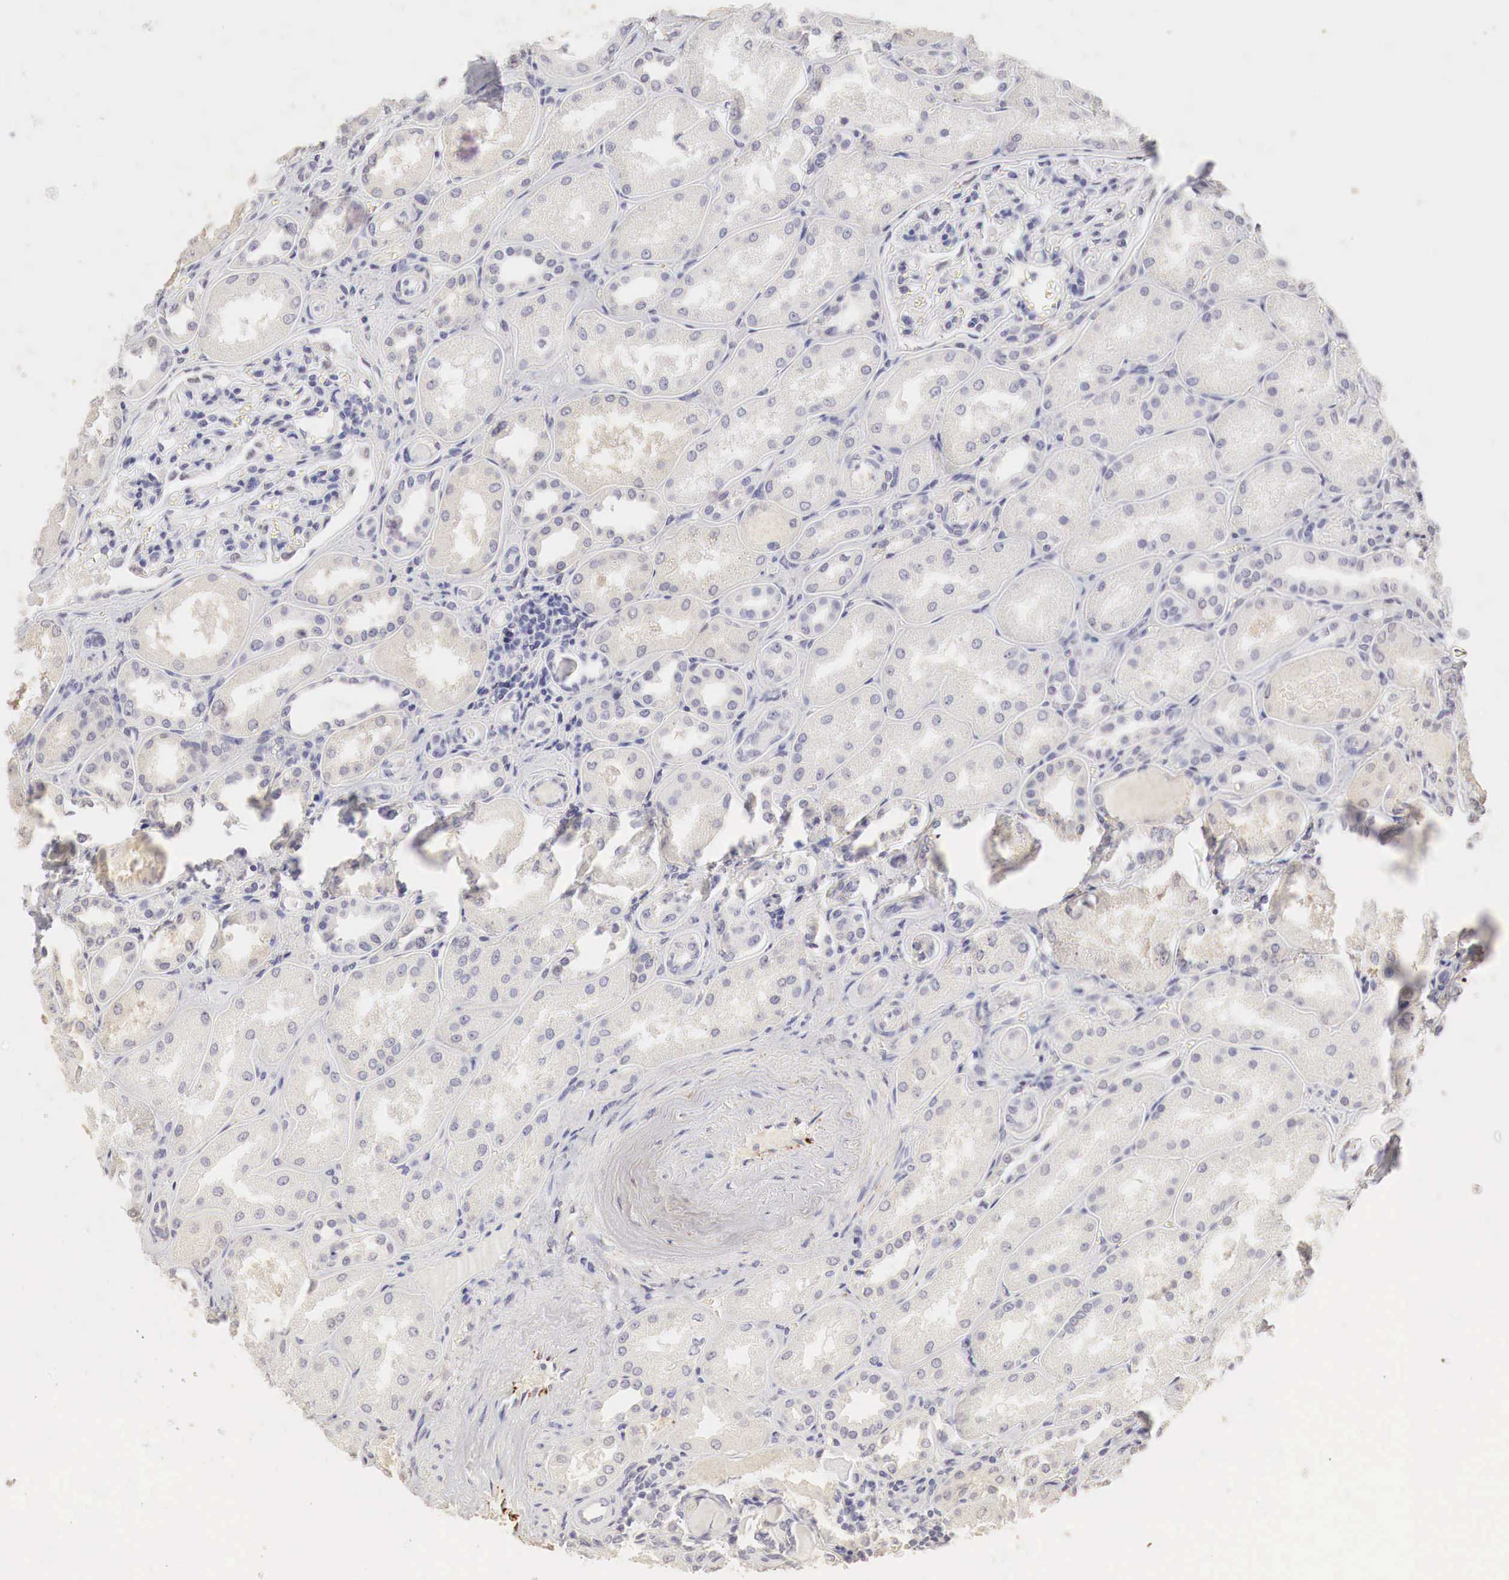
{"staining": {"intensity": "negative", "quantity": "none", "location": "none"}, "tissue": "kidney", "cell_type": "Cells in glomeruli", "image_type": "normal", "snomed": [{"axis": "morphology", "description": "Normal tissue, NOS"}, {"axis": "topography", "description": "Kidney"}], "caption": "The photomicrograph shows no staining of cells in glomeruli in unremarkable kidney.", "gene": "OTC", "patient": {"sex": "male", "age": 61}}